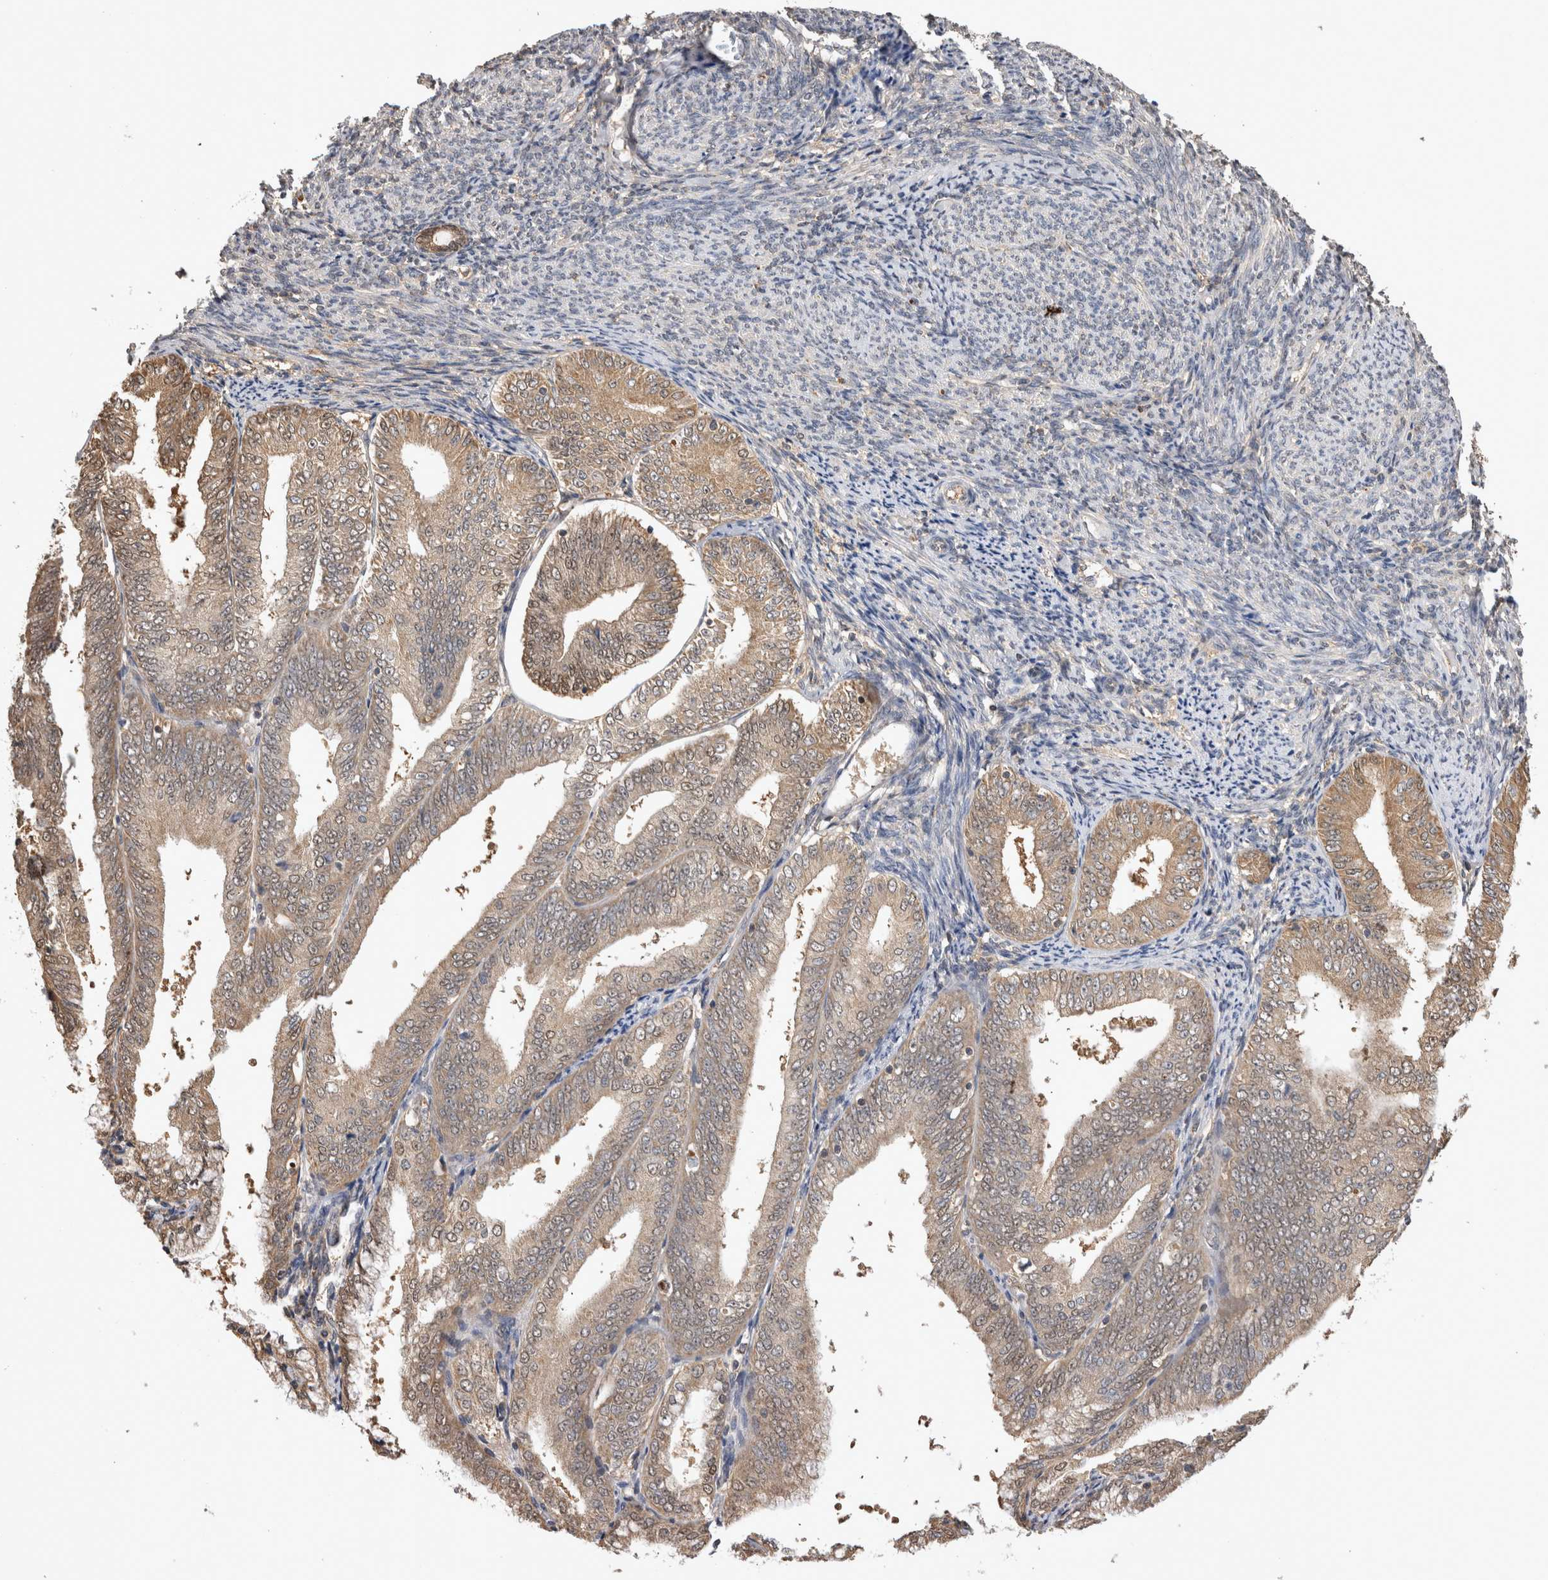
{"staining": {"intensity": "weak", "quantity": "25%-75%", "location": "cytoplasmic/membranous,nuclear"}, "tissue": "endometrial cancer", "cell_type": "Tumor cells", "image_type": "cancer", "snomed": [{"axis": "morphology", "description": "Adenocarcinoma, NOS"}, {"axis": "topography", "description": "Endometrium"}], "caption": "High-magnification brightfield microscopy of endometrial adenocarcinoma stained with DAB (3,3'-diaminobenzidine) (brown) and counterstained with hematoxylin (blue). tumor cells exhibit weak cytoplasmic/membranous and nuclear staining is appreciated in about25%-75% of cells. (Stains: DAB in brown, nuclei in blue, Microscopy: brightfield microscopy at high magnification).", "gene": "PREP", "patient": {"sex": "female", "age": 63}}